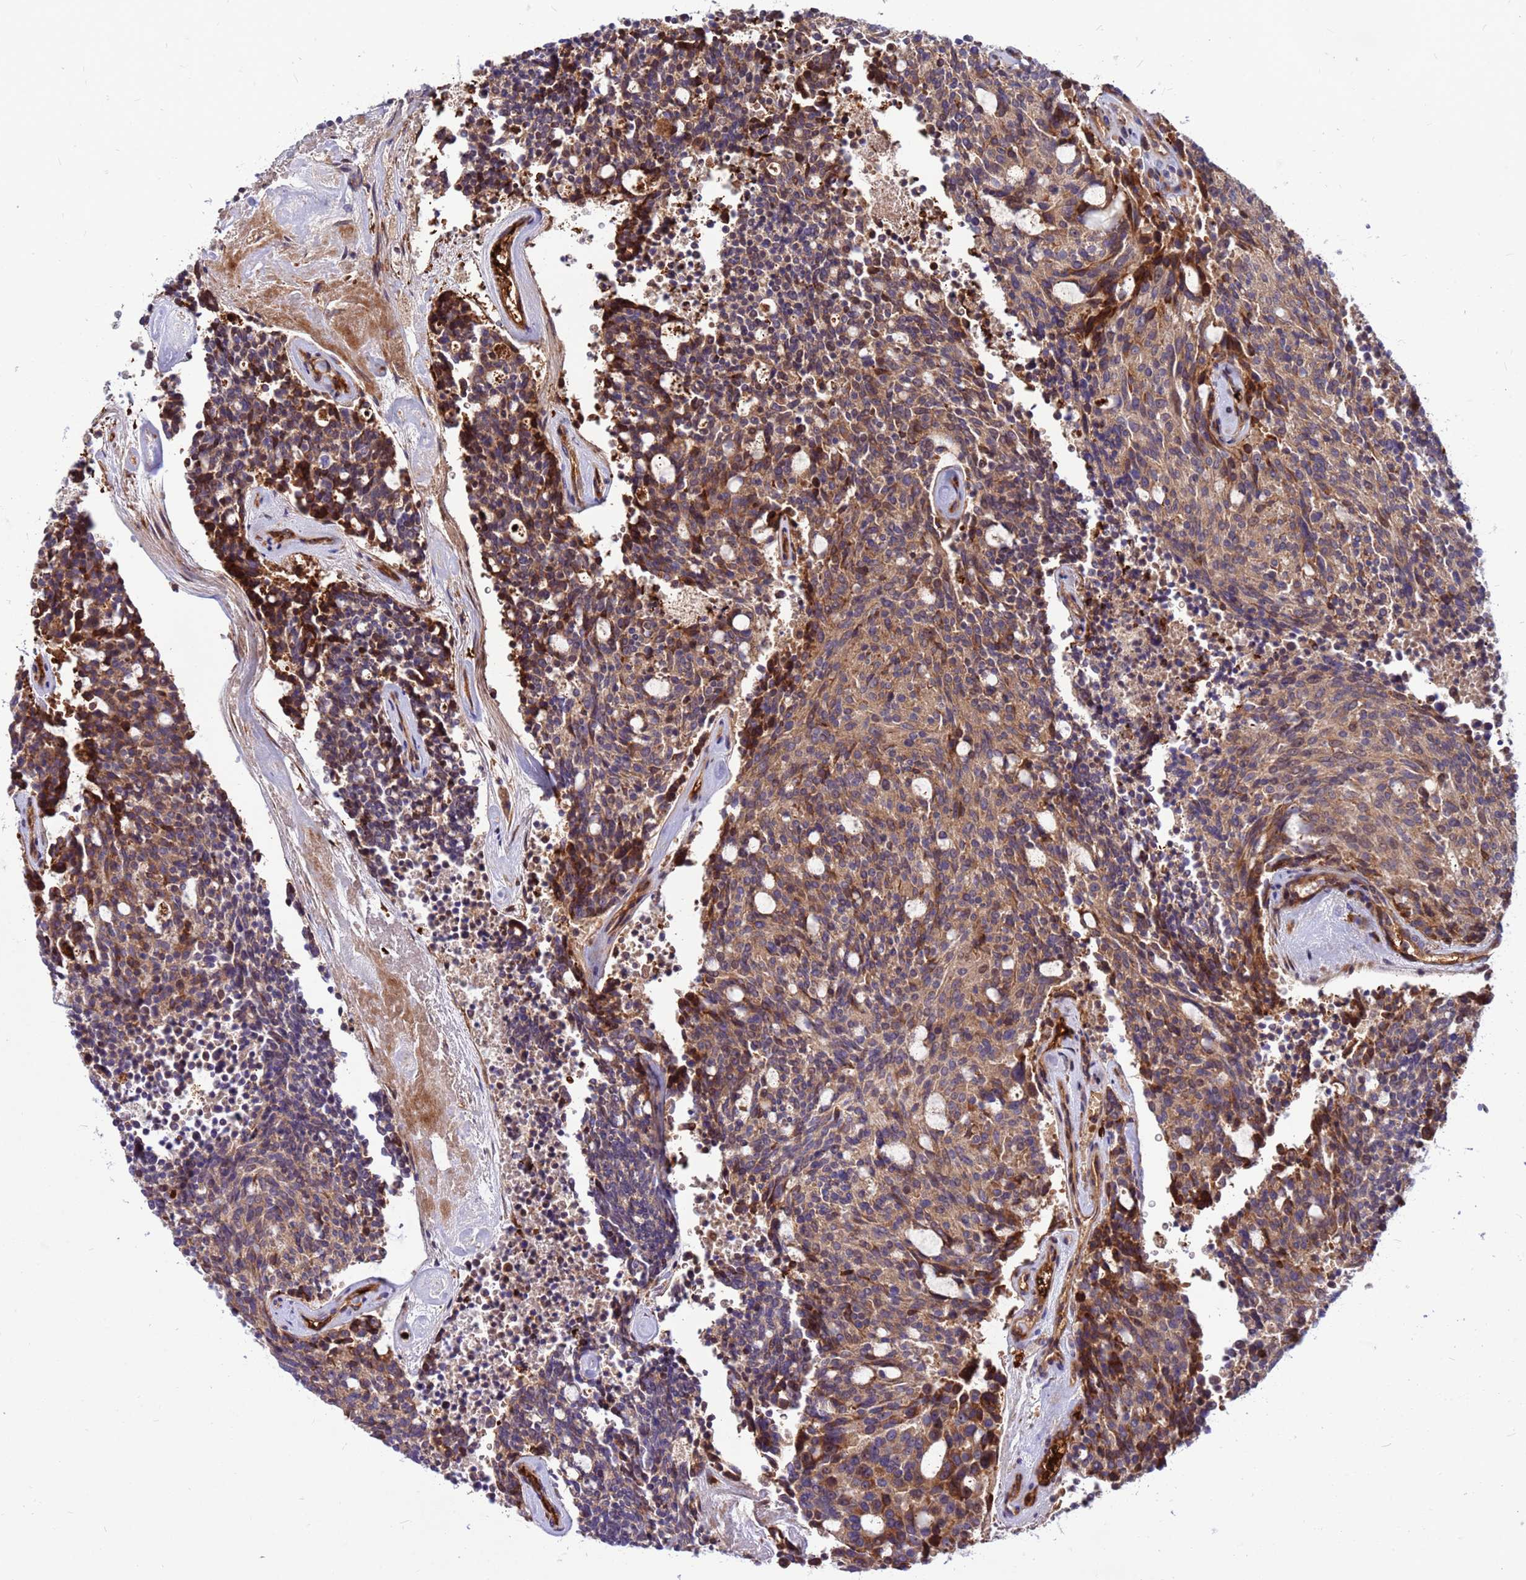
{"staining": {"intensity": "moderate", "quantity": ">75%", "location": "cytoplasmic/membranous"}, "tissue": "carcinoid", "cell_type": "Tumor cells", "image_type": "cancer", "snomed": [{"axis": "morphology", "description": "Carcinoid, malignant, NOS"}, {"axis": "topography", "description": "Pancreas"}], "caption": "Immunohistochemical staining of human carcinoid shows medium levels of moderate cytoplasmic/membranous expression in approximately >75% of tumor cells. (DAB (3,3'-diaminobenzidine) = brown stain, brightfield microscopy at high magnification).", "gene": "ZNF669", "patient": {"sex": "female", "age": 54}}